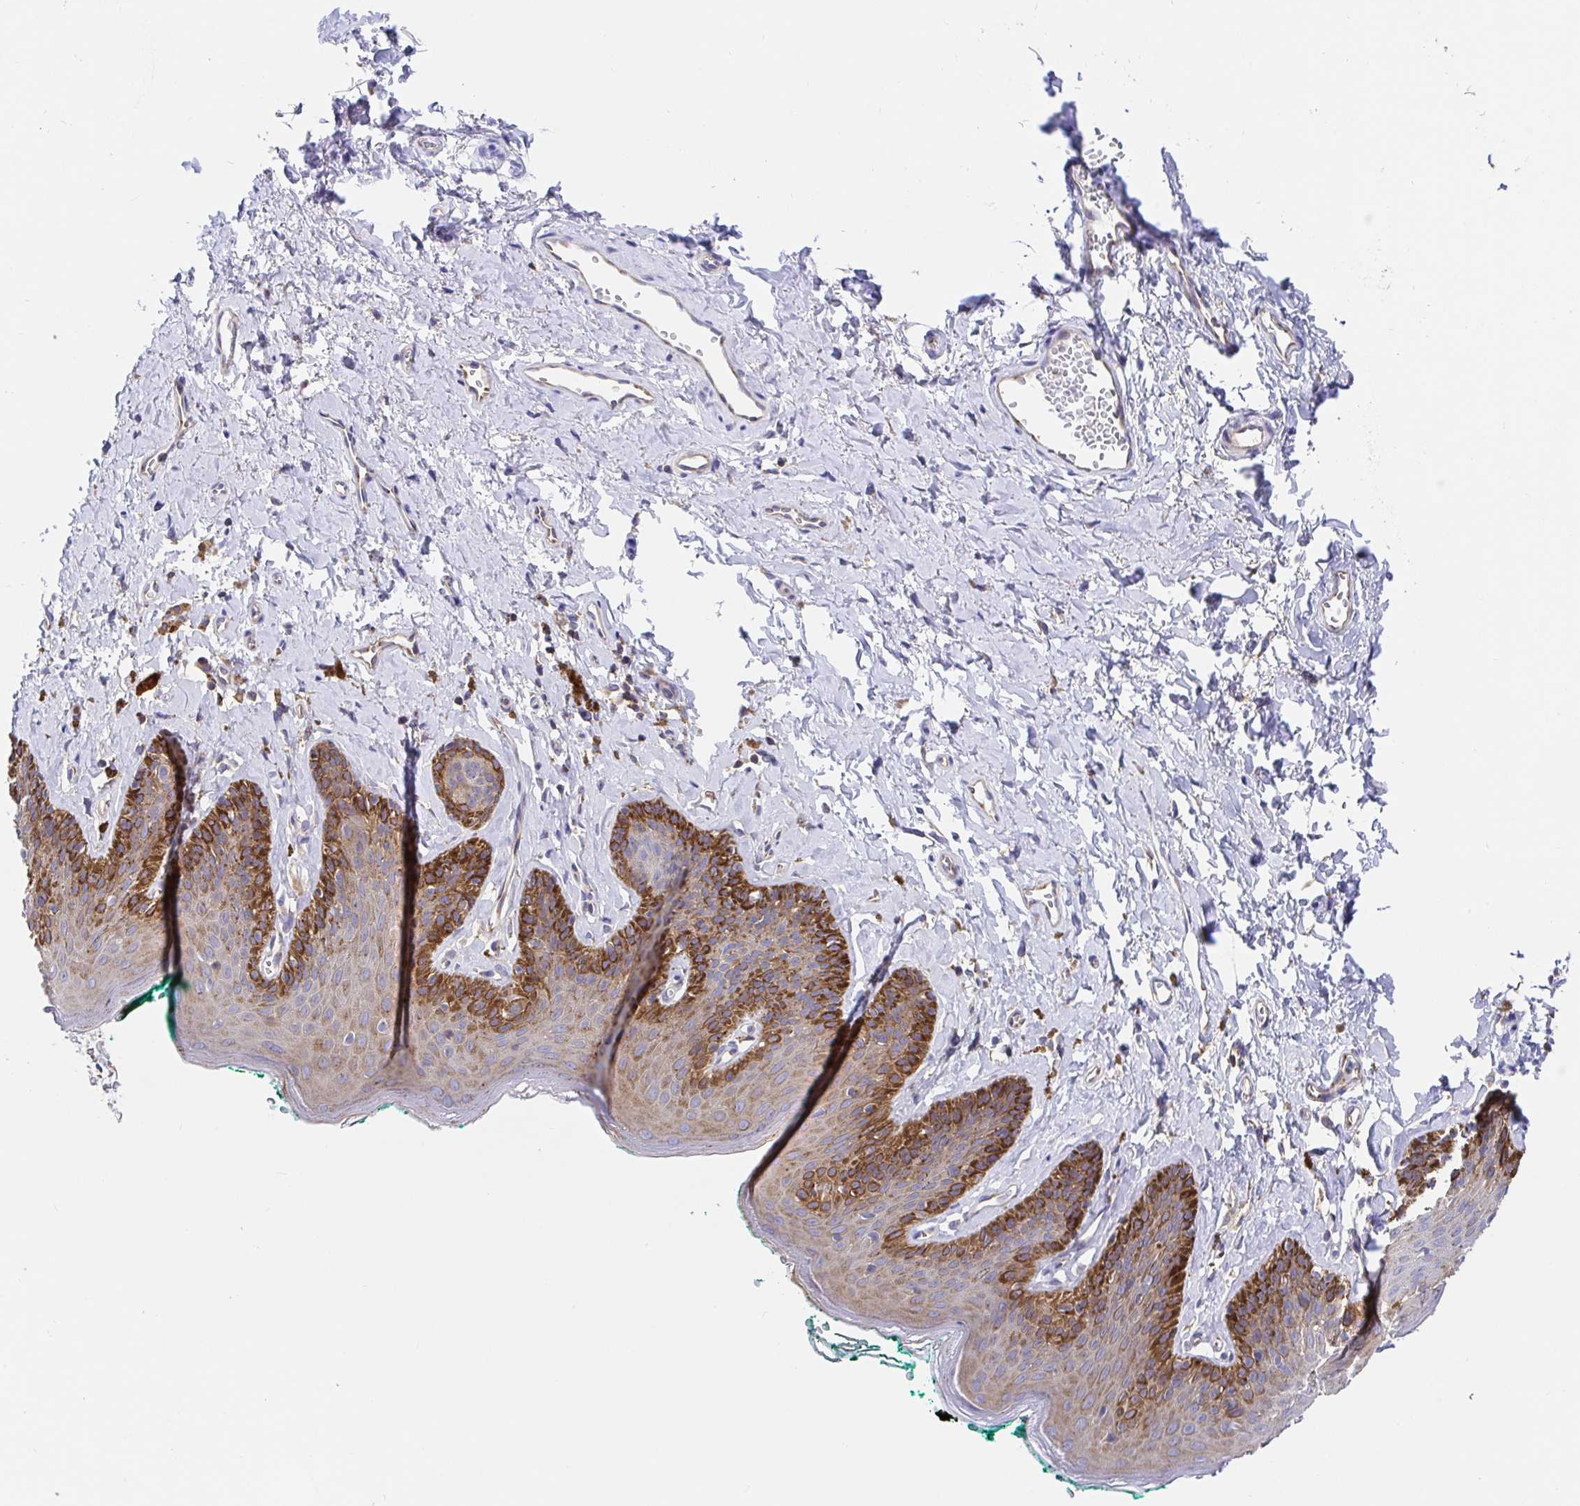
{"staining": {"intensity": "strong", "quantity": "25%-75%", "location": "cytoplasmic/membranous"}, "tissue": "skin", "cell_type": "Epidermal cells", "image_type": "normal", "snomed": [{"axis": "morphology", "description": "Normal tissue, NOS"}, {"axis": "topography", "description": "Vulva"}, {"axis": "topography", "description": "Peripheral nerve tissue"}], "caption": "The micrograph demonstrates immunohistochemical staining of unremarkable skin. There is strong cytoplasmic/membranous staining is identified in about 25%-75% of epidermal cells. (IHC, brightfield microscopy, high magnification).", "gene": "GOLGA1", "patient": {"sex": "female", "age": 66}}